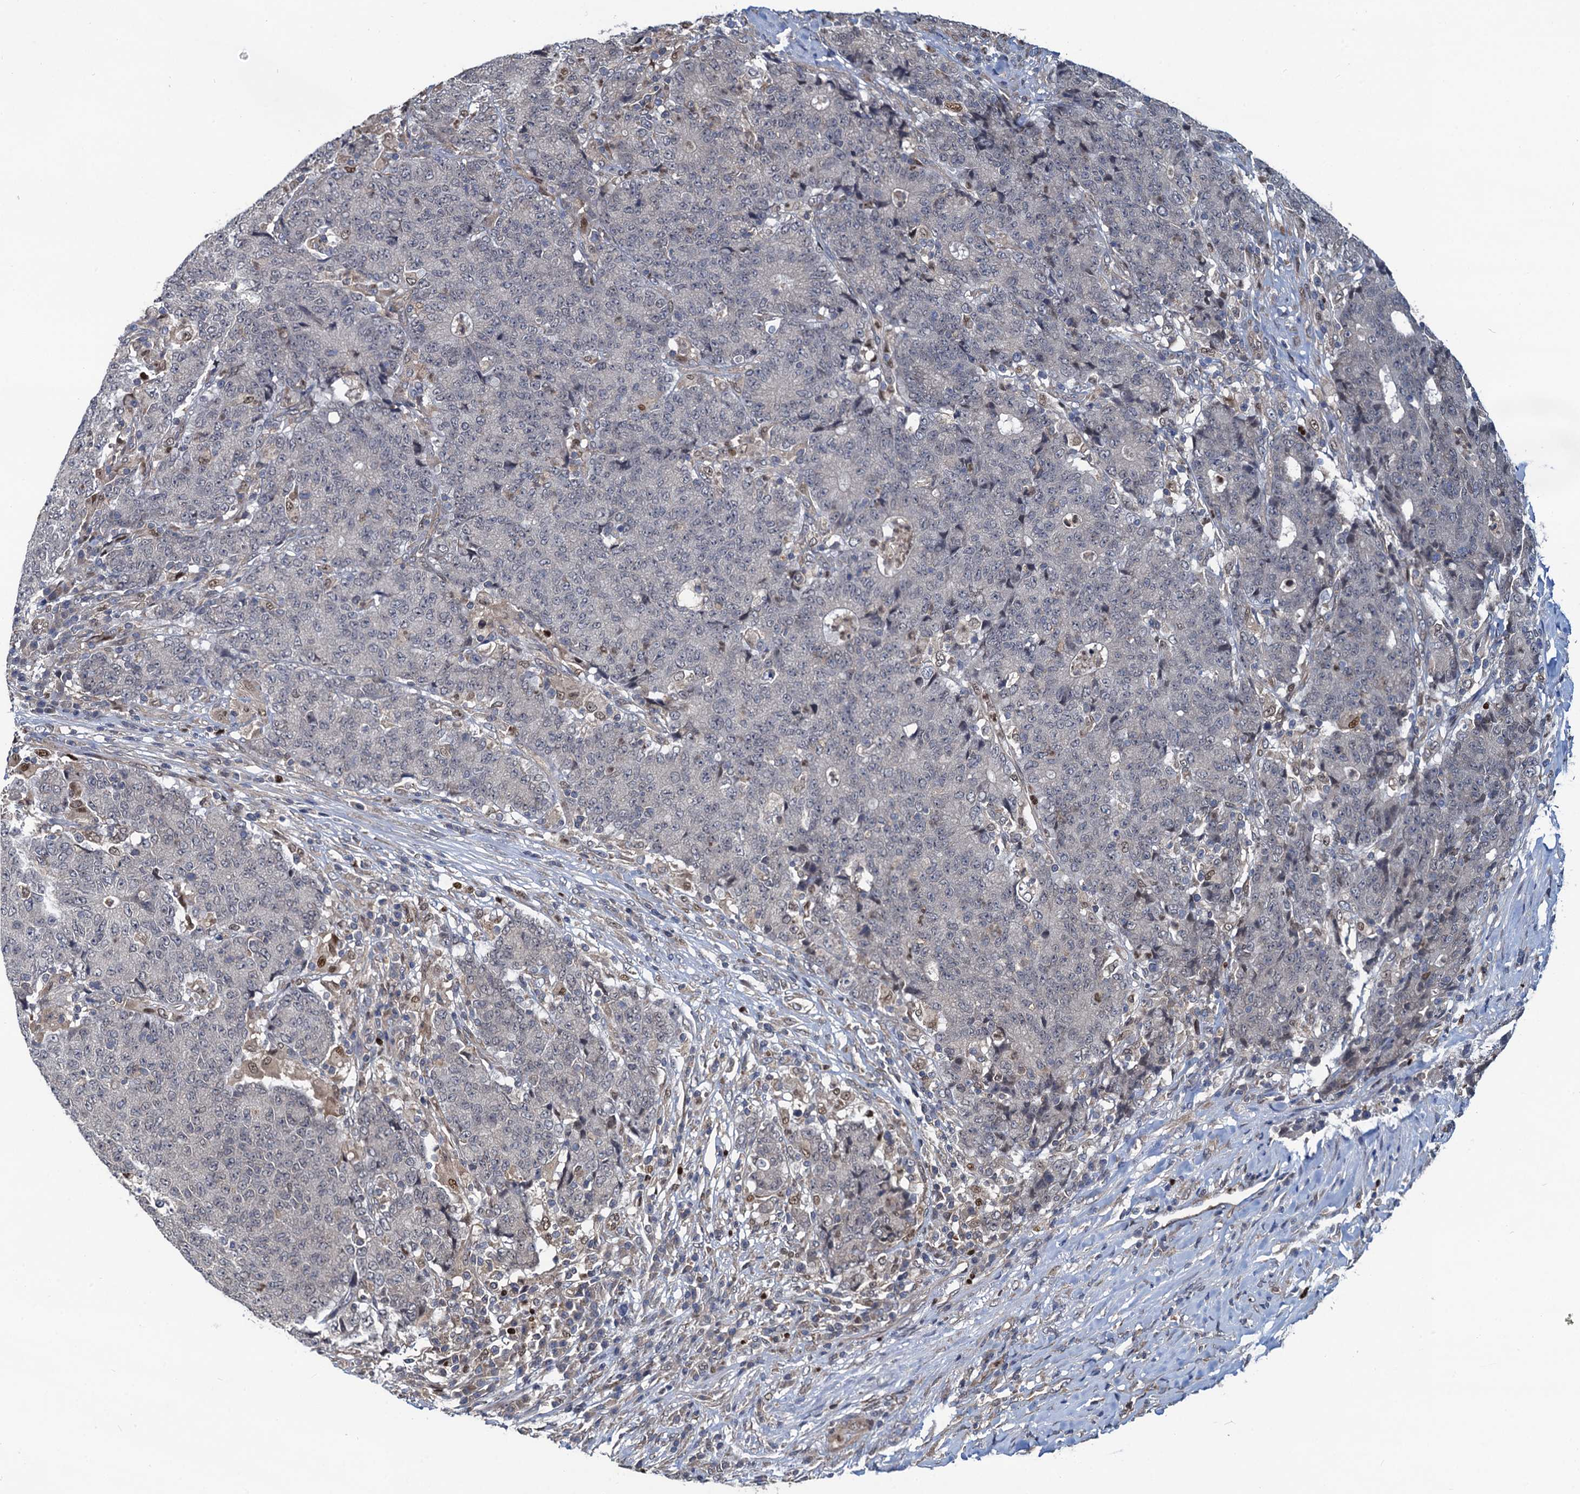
{"staining": {"intensity": "moderate", "quantity": "<25%", "location": "cytoplasmic/membranous,nuclear"}, "tissue": "colorectal cancer", "cell_type": "Tumor cells", "image_type": "cancer", "snomed": [{"axis": "morphology", "description": "Adenocarcinoma, NOS"}, {"axis": "topography", "description": "Colon"}], "caption": "This is a micrograph of IHC staining of colorectal adenocarcinoma, which shows moderate positivity in the cytoplasmic/membranous and nuclear of tumor cells.", "gene": "RNF125", "patient": {"sex": "female", "age": 75}}